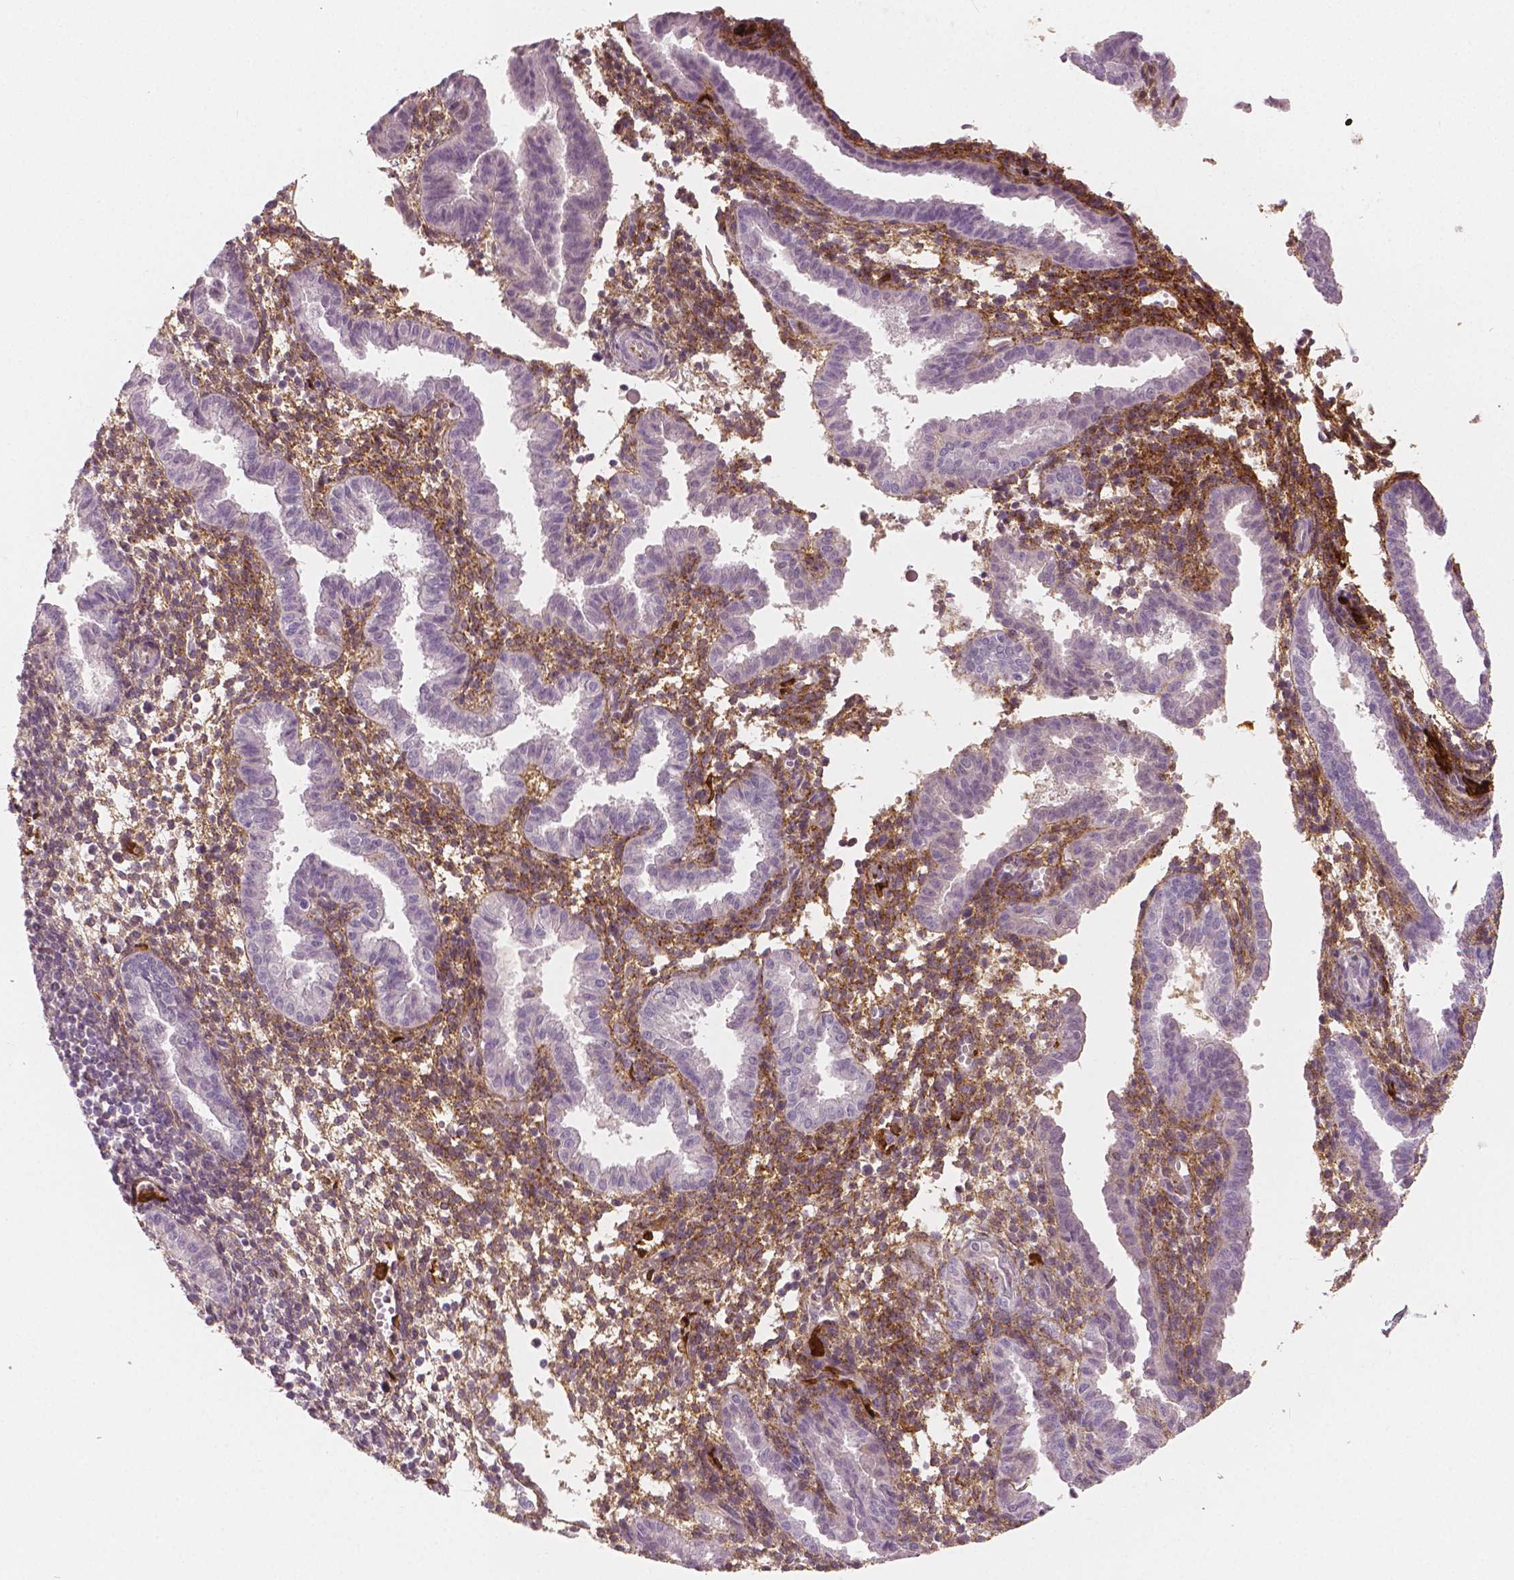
{"staining": {"intensity": "moderate", "quantity": "<25%", "location": "cytoplasmic/membranous"}, "tissue": "endometrium", "cell_type": "Cells in endometrial stroma", "image_type": "normal", "snomed": [{"axis": "morphology", "description": "Normal tissue, NOS"}, {"axis": "topography", "description": "Endometrium"}], "caption": "This is a micrograph of IHC staining of benign endometrium, which shows moderate expression in the cytoplasmic/membranous of cells in endometrial stroma.", "gene": "APOA4", "patient": {"sex": "female", "age": 37}}